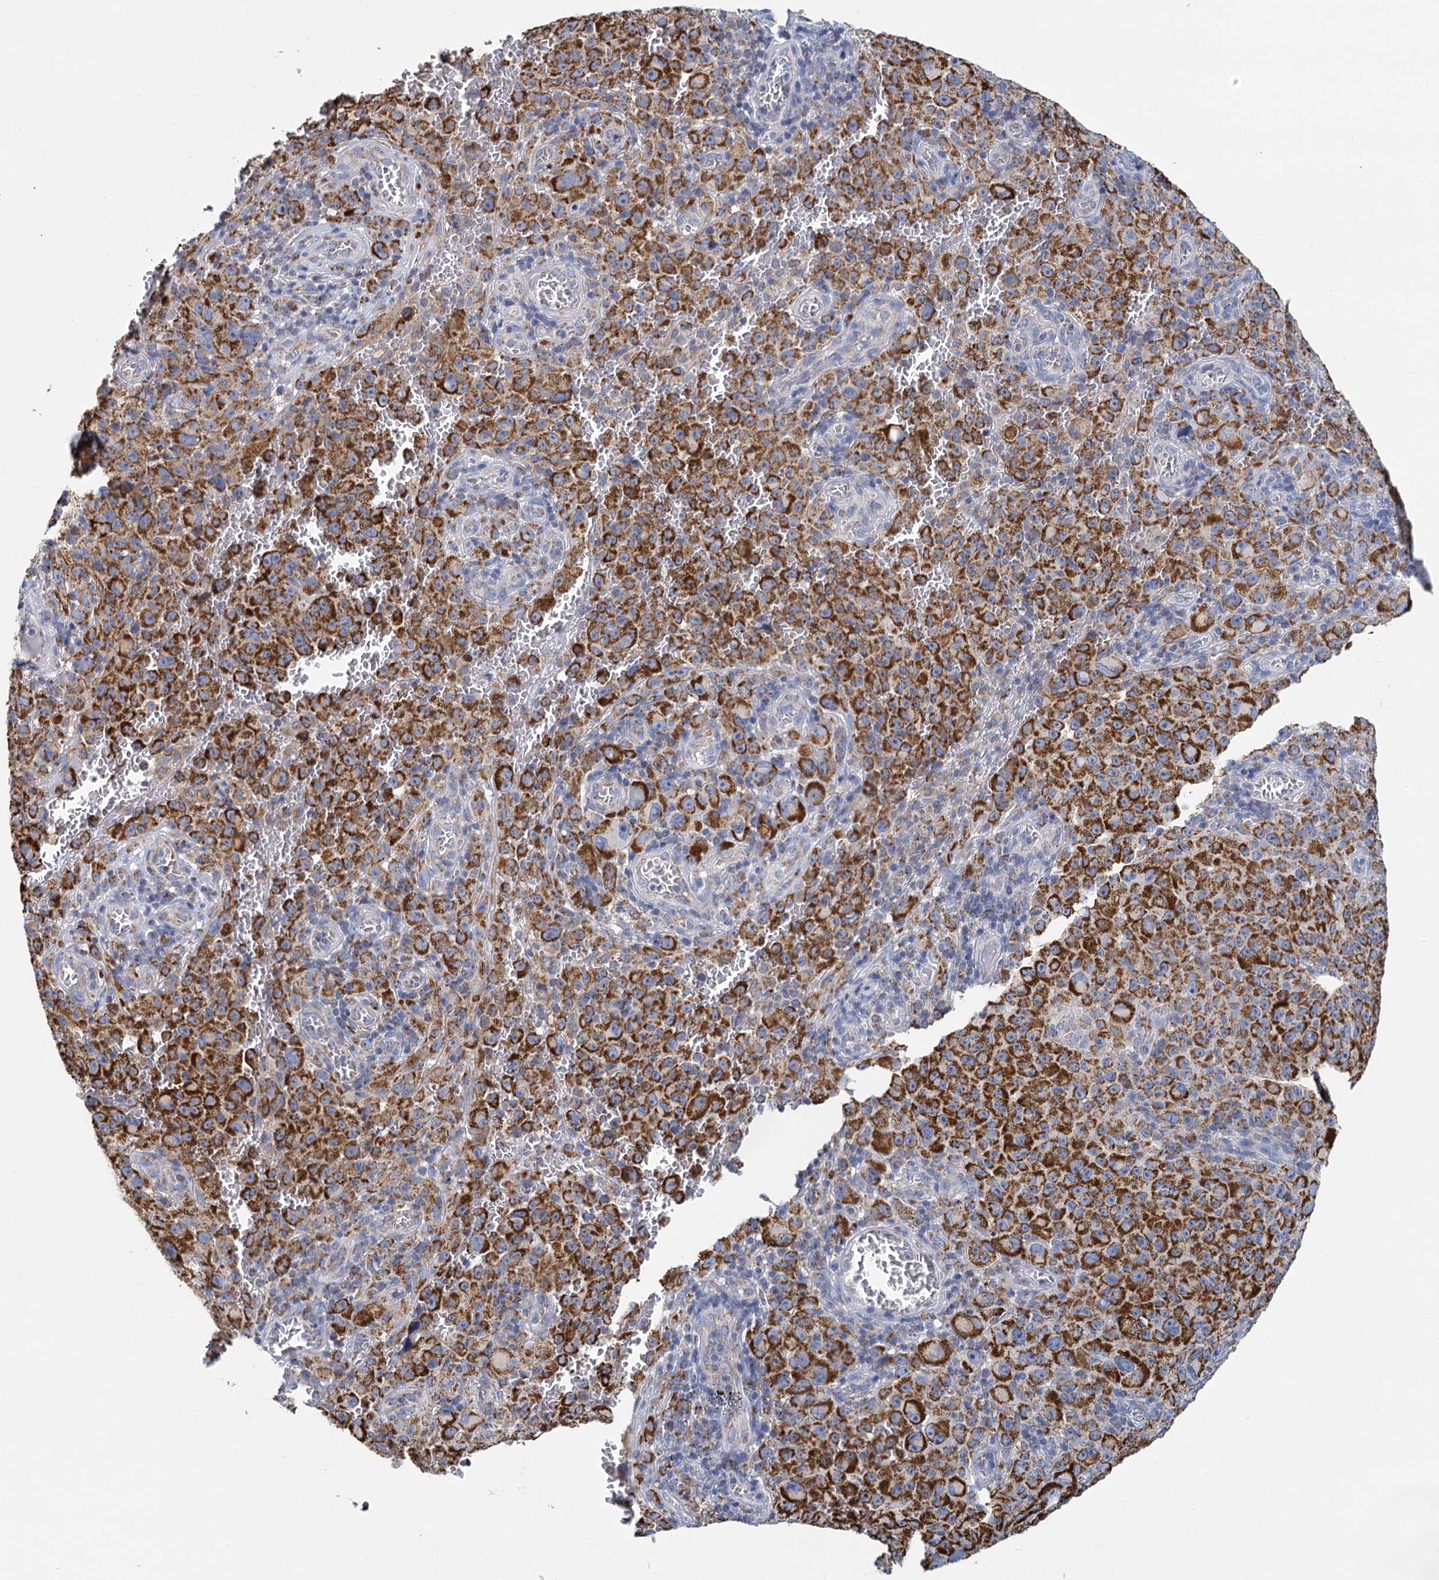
{"staining": {"intensity": "strong", "quantity": ">75%", "location": "cytoplasmic/membranous"}, "tissue": "melanoma", "cell_type": "Tumor cells", "image_type": "cancer", "snomed": [{"axis": "morphology", "description": "Malignant melanoma, NOS"}, {"axis": "topography", "description": "Skin"}], "caption": "Strong cytoplasmic/membranous staining for a protein is identified in approximately >75% of tumor cells of malignant melanoma using immunohistochemistry (IHC).", "gene": "CCP110", "patient": {"sex": "female", "age": 82}}